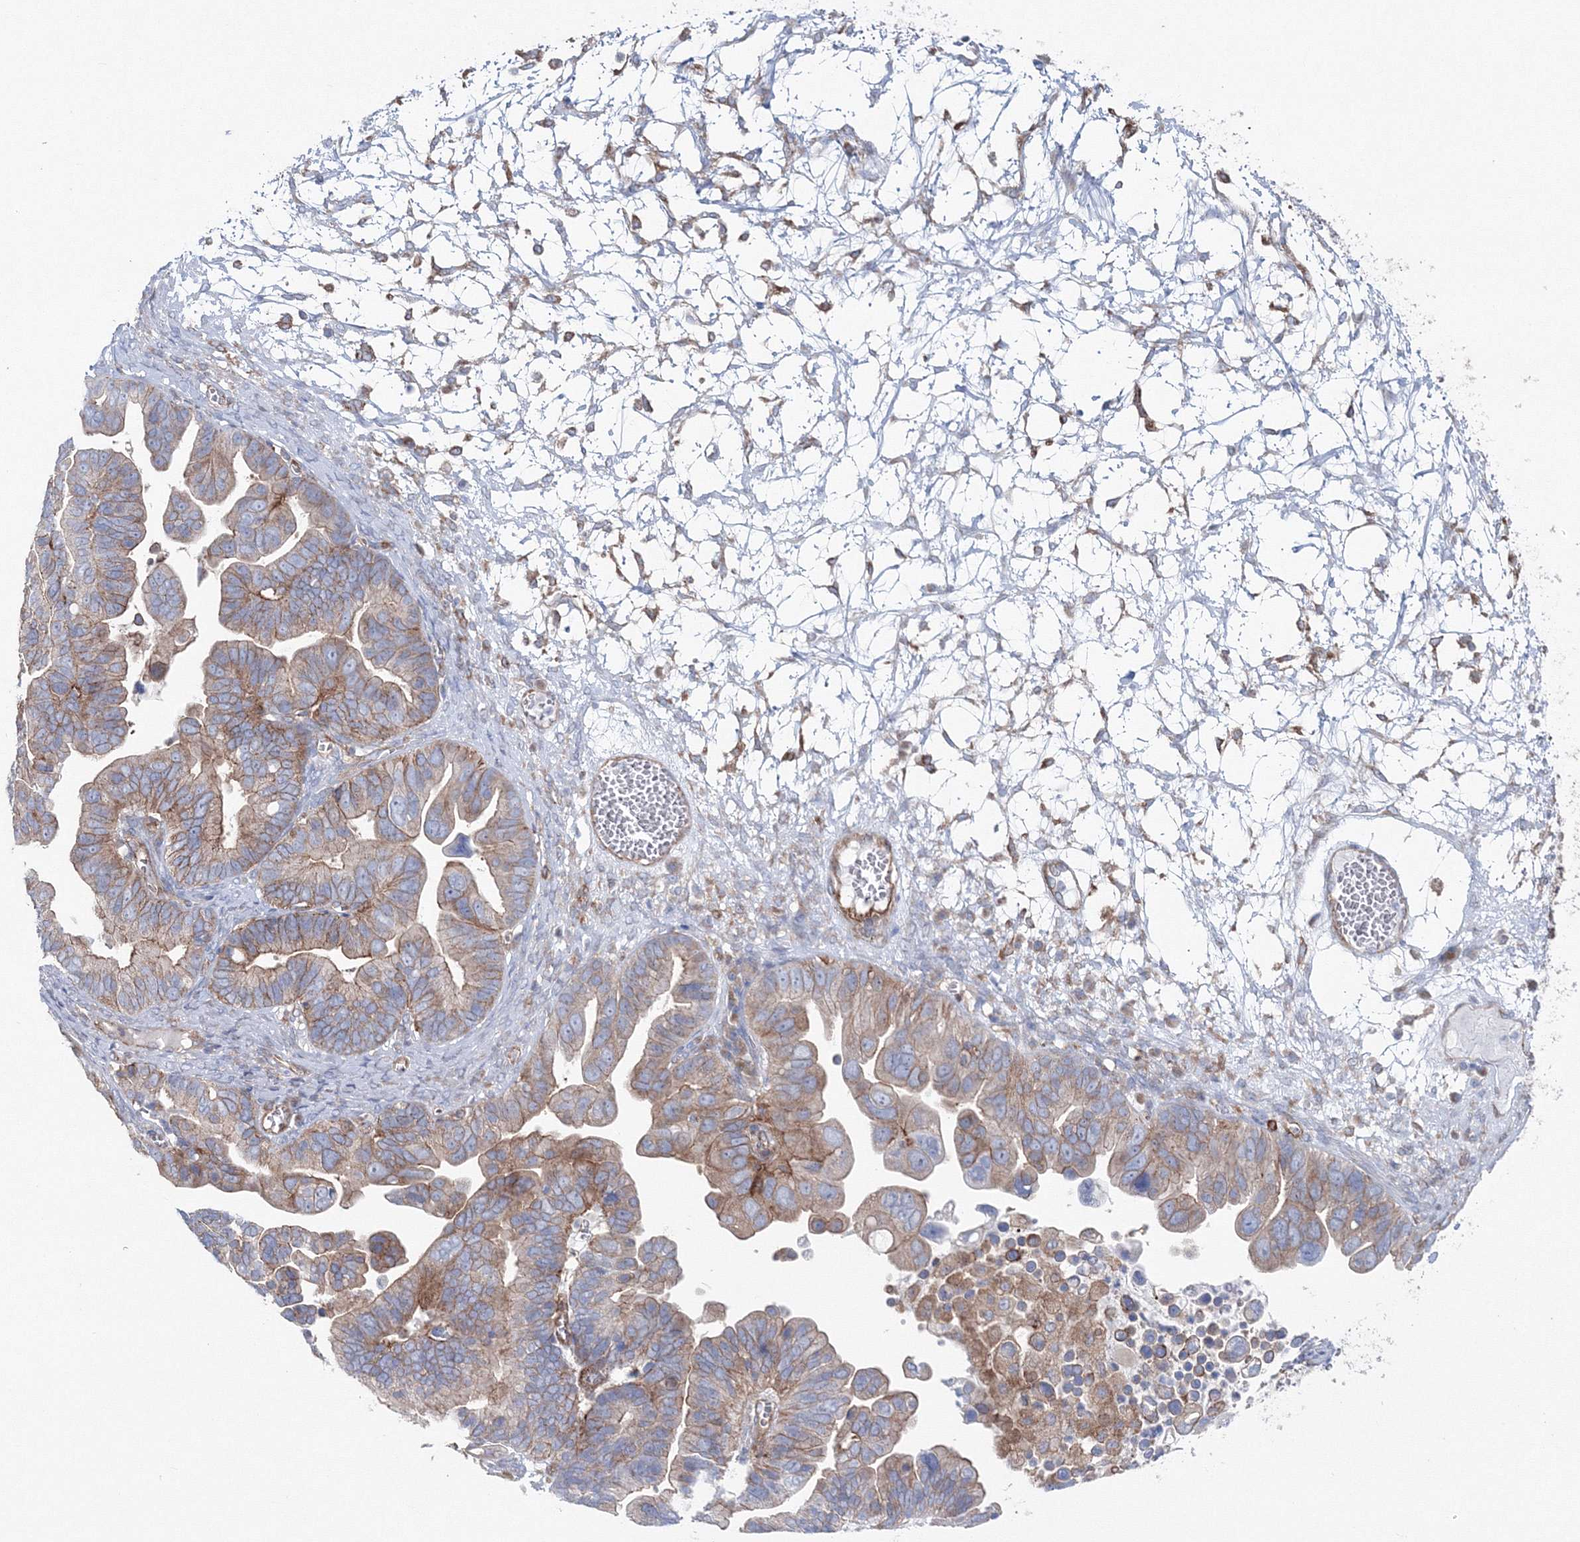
{"staining": {"intensity": "moderate", "quantity": ">75%", "location": "cytoplasmic/membranous"}, "tissue": "ovarian cancer", "cell_type": "Tumor cells", "image_type": "cancer", "snomed": [{"axis": "morphology", "description": "Cystadenocarcinoma, serous, NOS"}, {"axis": "topography", "description": "Ovary"}], "caption": "A high-resolution photomicrograph shows IHC staining of ovarian cancer (serous cystadenocarcinoma), which displays moderate cytoplasmic/membranous staining in about >75% of tumor cells.", "gene": "GGA2", "patient": {"sex": "female", "age": 56}}